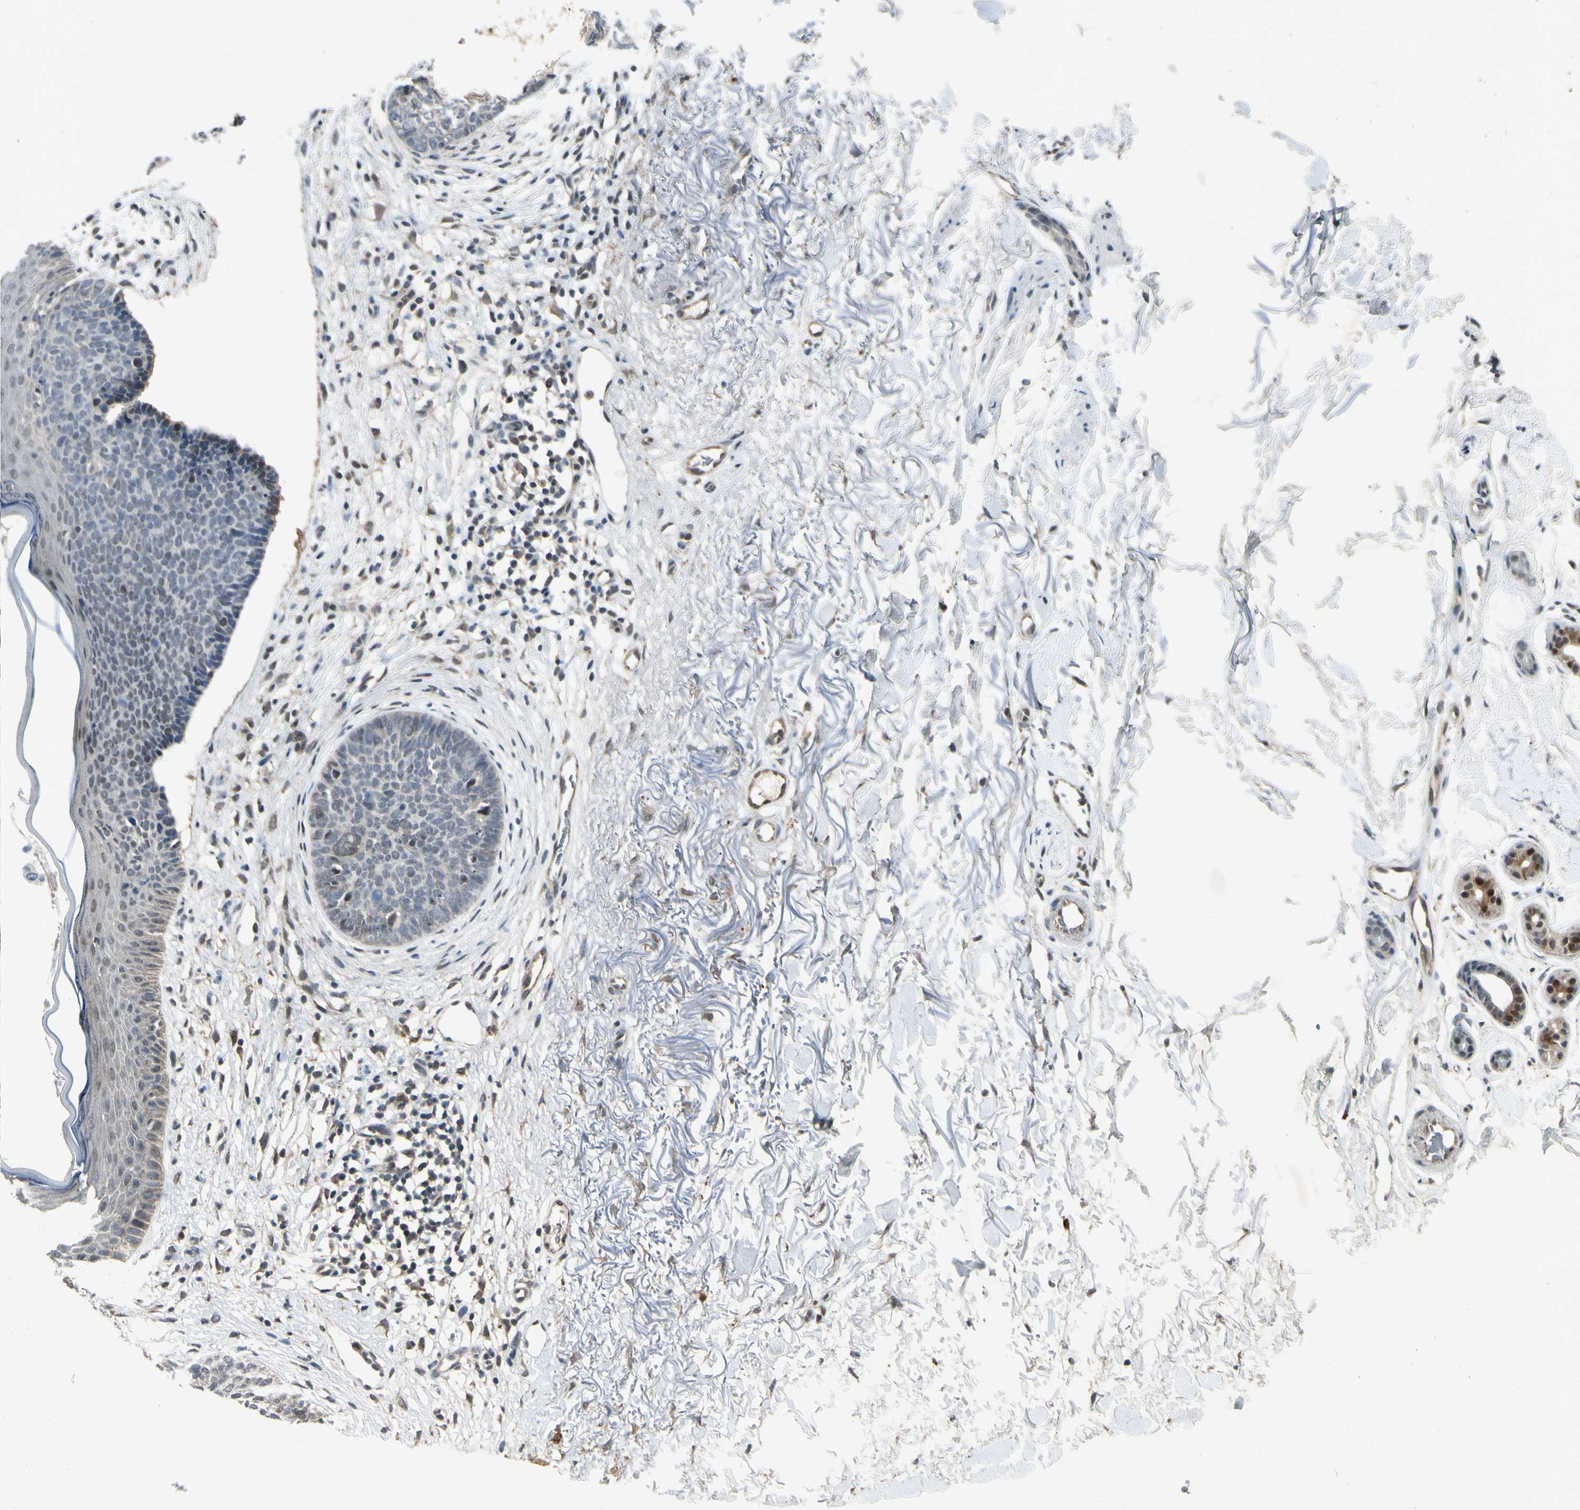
{"staining": {"intensity": "weak", "quantity": "<25%", "location": "nuclear"}, "tissue": "skin cancer", "cell_type": "Tumor cells", "image_type": "cancer", "snomed": [{"axis": "morphology", "description": "Basal cell carcinoma"}, {"axis": "topography", "description": "Skin"}], "caption": "Skin cancer was stained to show a protein in brown. There is no significant positivity in tumor cells. (Brightfield microscopy of DAB (3,3'-diaminobenzidine) immunohistochemistry (IHC) at high magnification).", "gene": "PSMD5", "patient": {"sex": "female", "age": 70}}